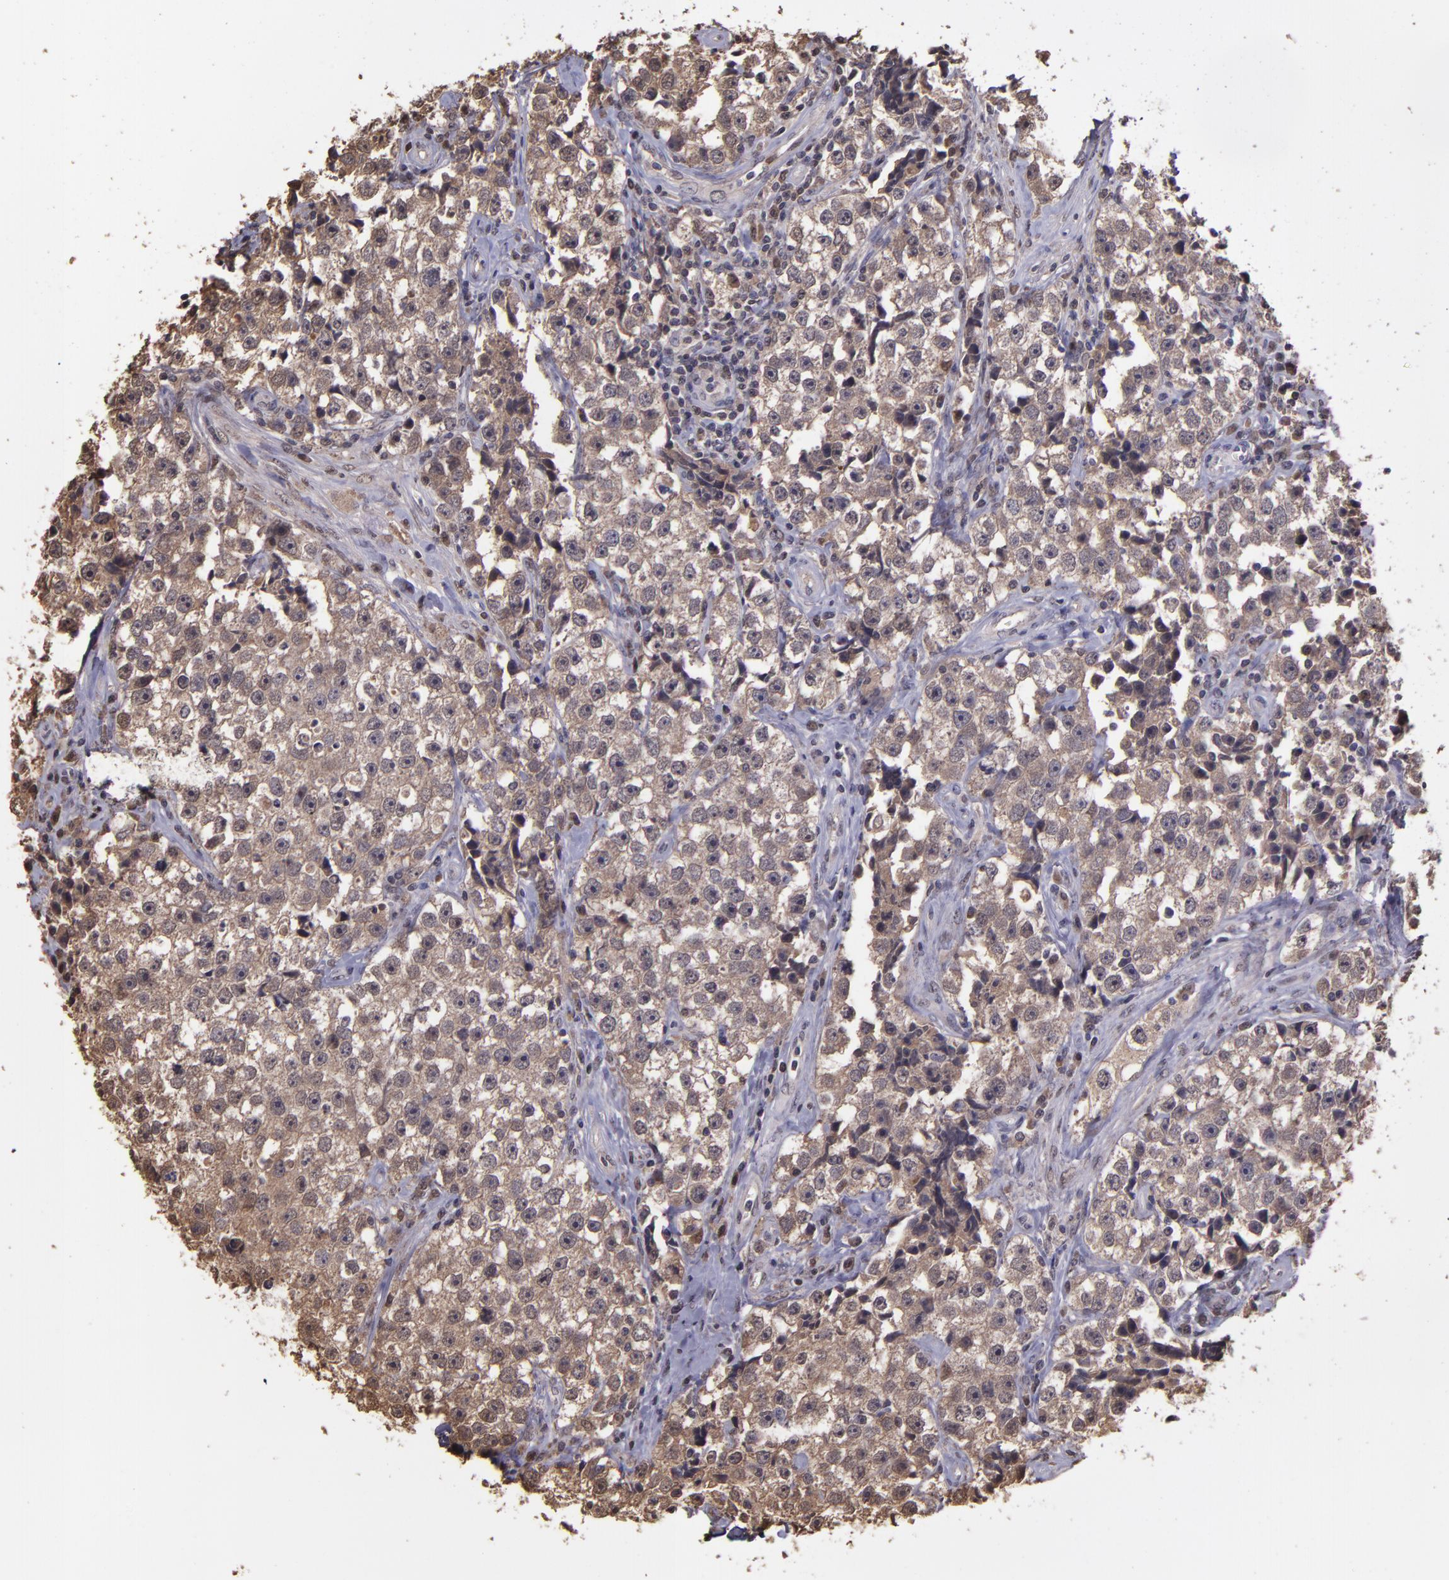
{"staining": {"intensity": "moderate", "quantity": ">75%", "location": "cytoplasmic/membranous"}, "tissue": "testis cancer", "cell_type": "Tumor cells", "image_type": "cancer", "snomed": [{"axis": "morphology", "description": "Seminoma, NOS"}, {"axis": "topography", "description": "Testis"}], "caption": "DAB (3,3'-diaminobenzidine) immunohistochemical staining of human testis seminoma displays moderate cytoplasmic/membranous protein staining in approximately >75% of tumor cells.", "gene": "SERPINF2", "patient": {"sex": "male", "age": 32}}